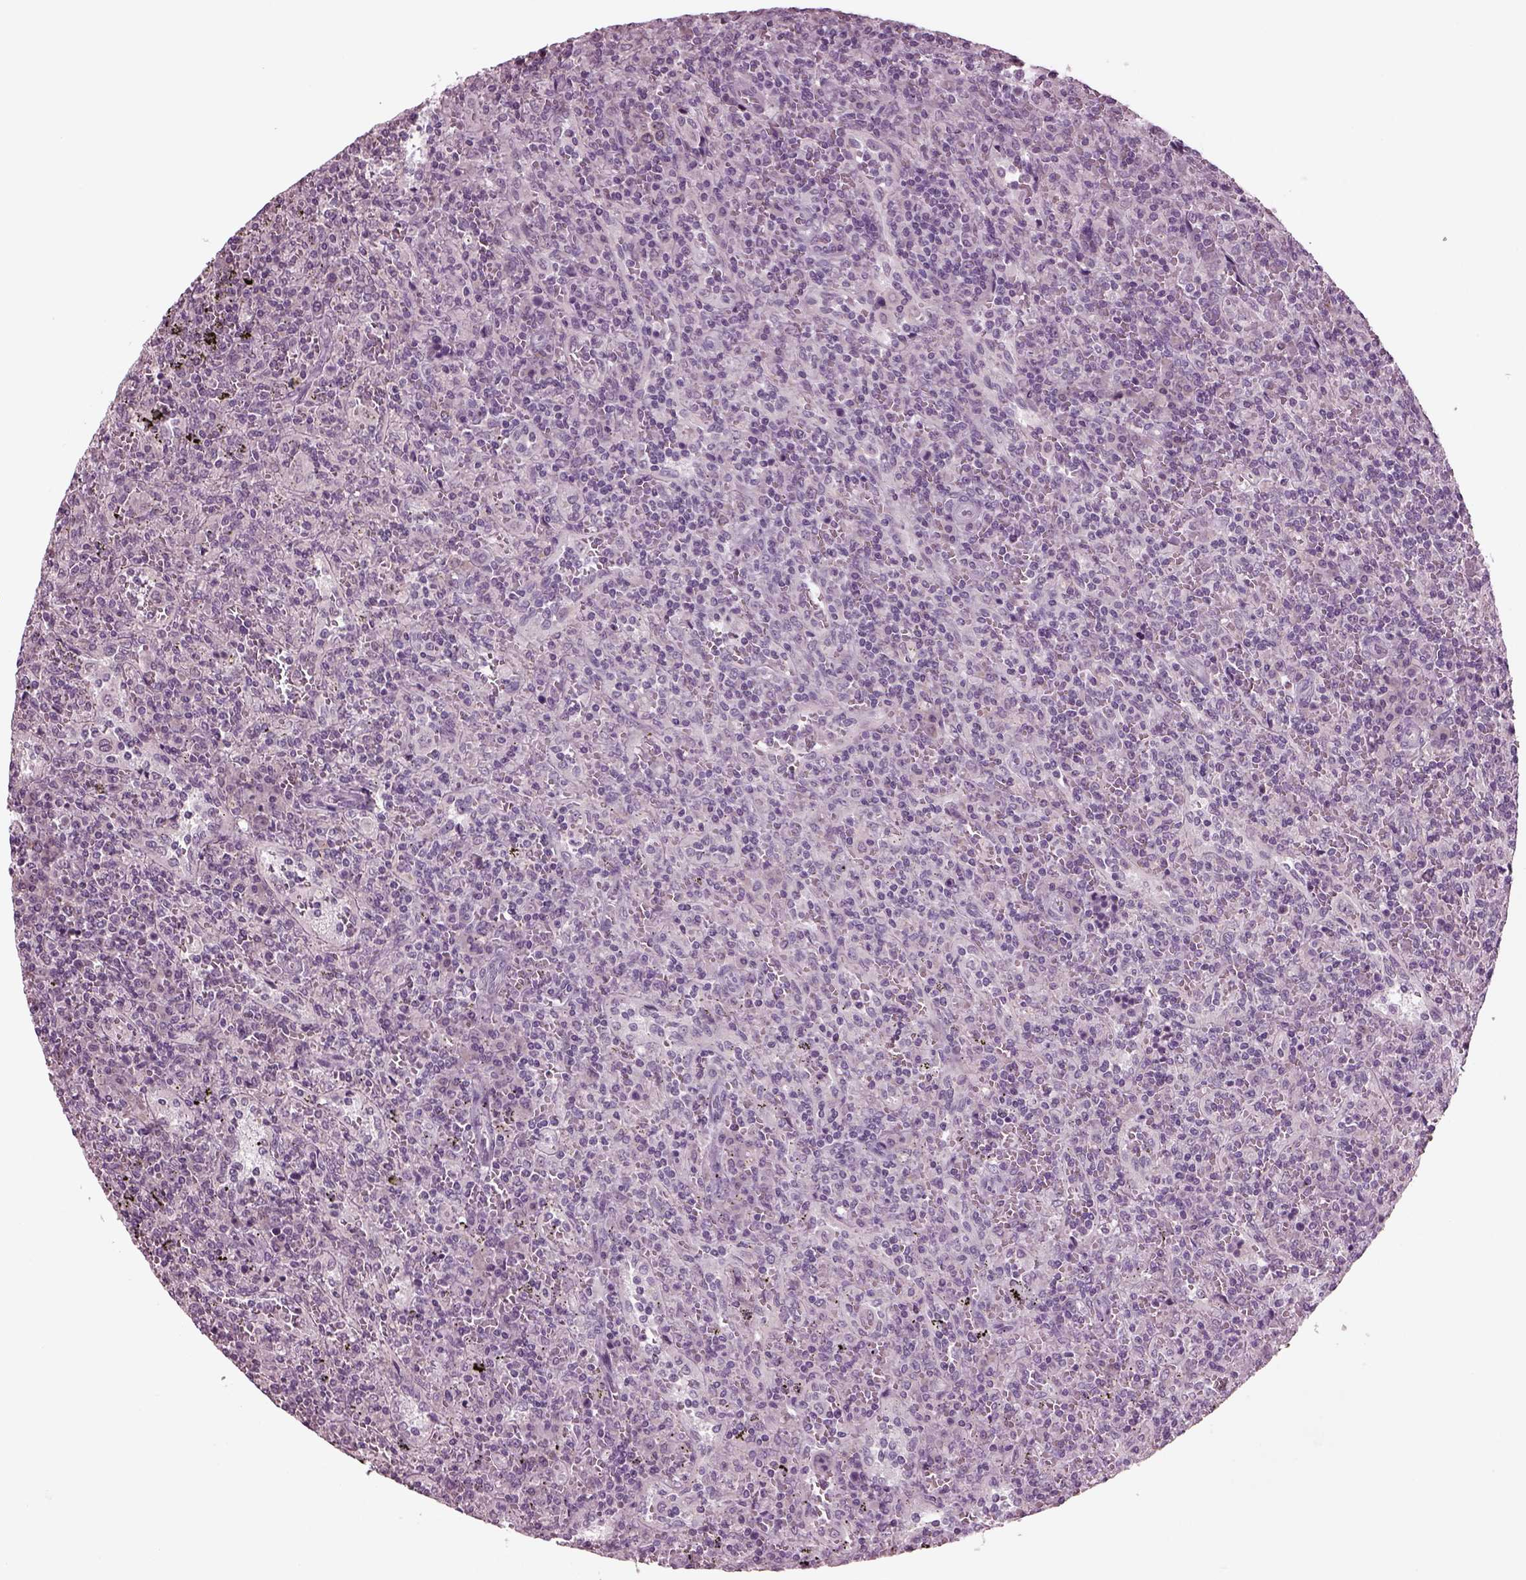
{"staining": {"intensity": "negative", "quantity": "none", "location": "none"}, "tissue": "lymphoma", "cell_type": "Tumor cells", "image_type": "cancer", "snomed": [{"axis": "morphology", "description": "Malignant lymphoma, non-Hodgkin's type, Low grade"}, {"axis": "topography", "description": "Spleen"}], "caption": "High power microscopy micrograph of an IHC histopathology image of lymphoma, revealing no significant expression in tumor cells.", "gene": "CLCN4", "patient": {"sex": "male", "age": 62}}